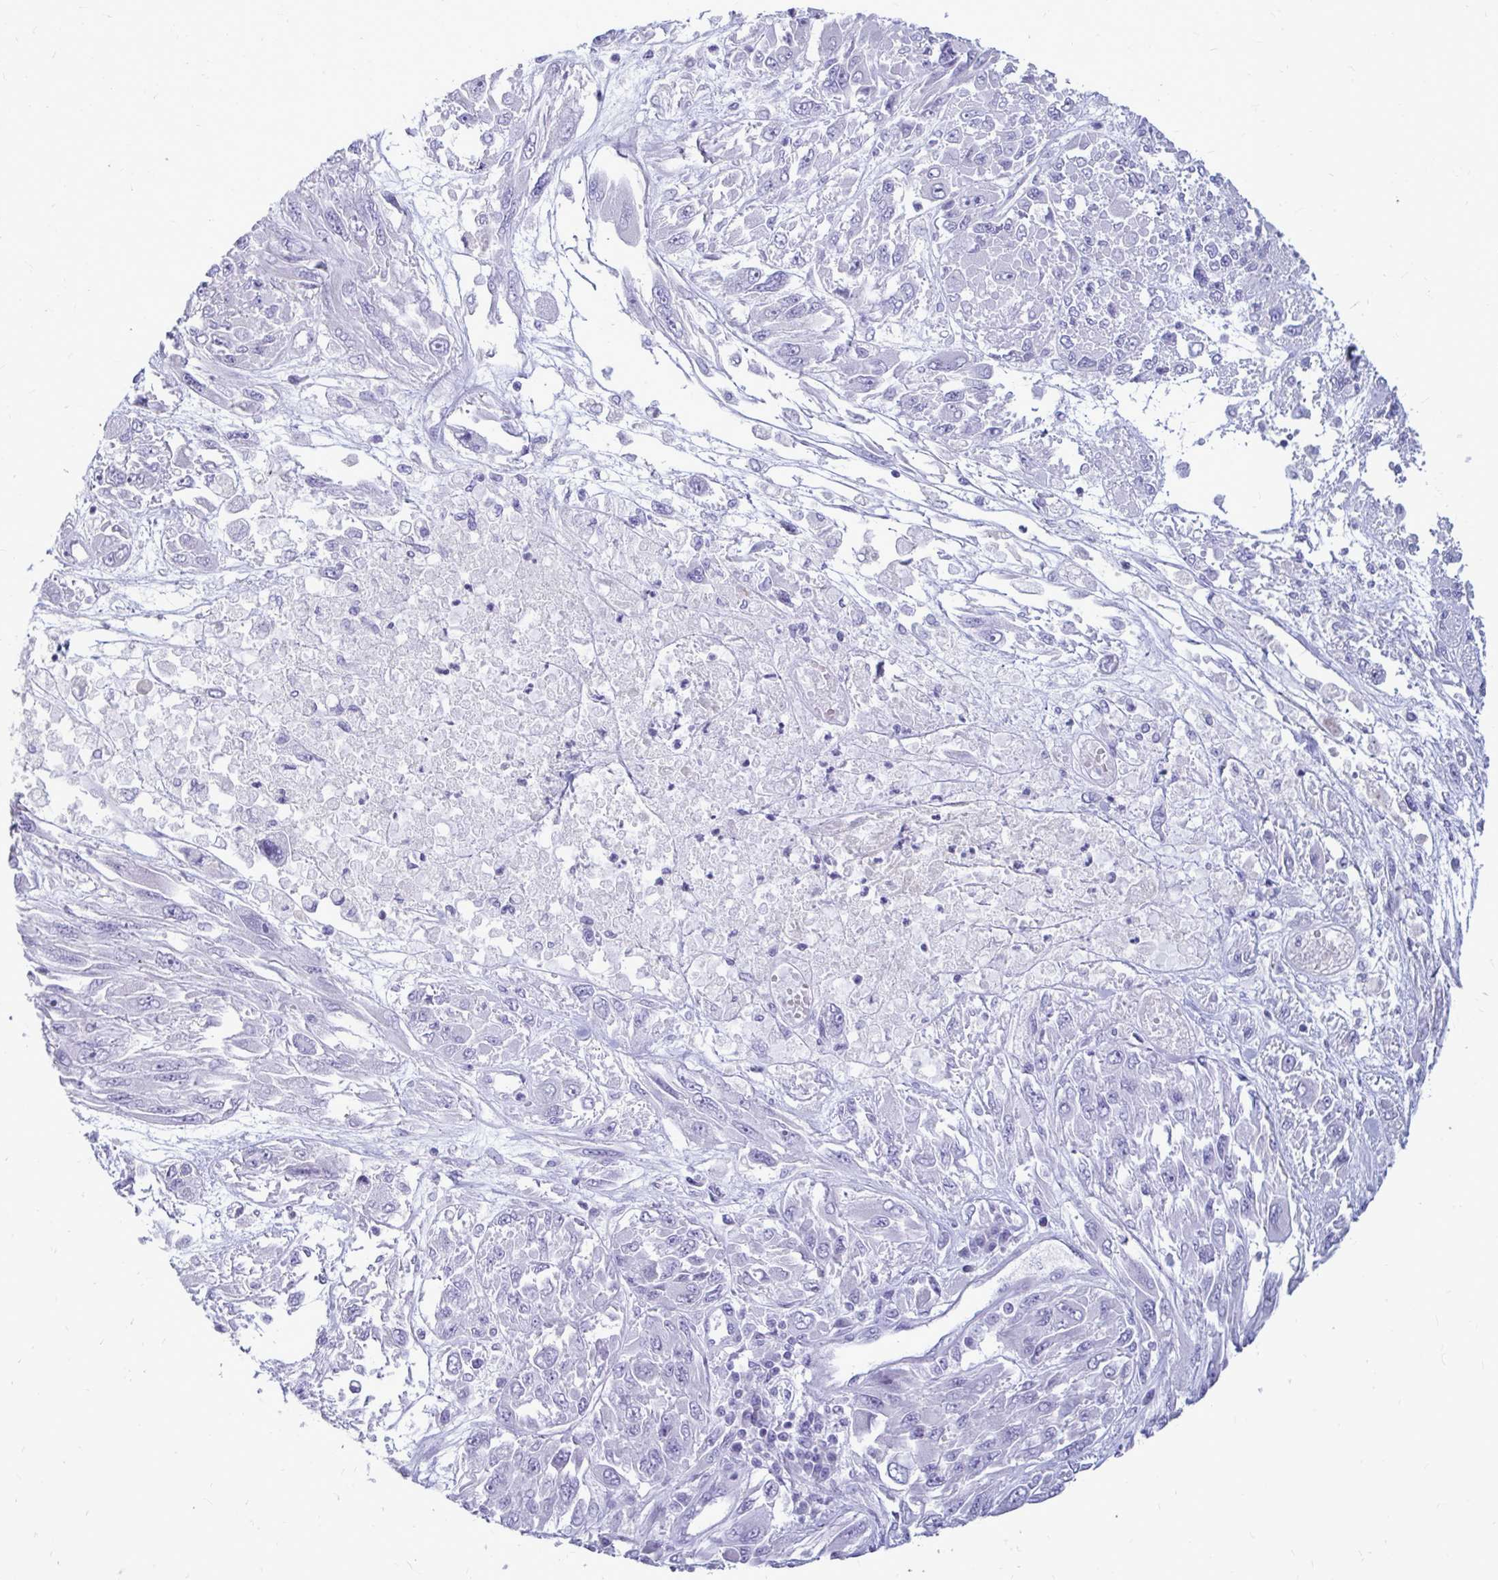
{"staining": {"intensity": "negative", "quantity": "none", "location": "none"}, "tissue": "melanoma", "cell_type": "Tumor cells", "image_type": "cancer", "snomed": [{"axis": "morphology", "description": "Malignant melanoma, NOS"}, {"axis": "topography", "description": "Skin"}], "caption": "An immunohistochemistry (IHC) histopathology image of melanoma is shown. There is no staining in tumor cells of melanoma. (DAB immunohistochemistry, high magnification).", "gene": "NANOGNB", "patient": {"sex": "female", "age": 91}}